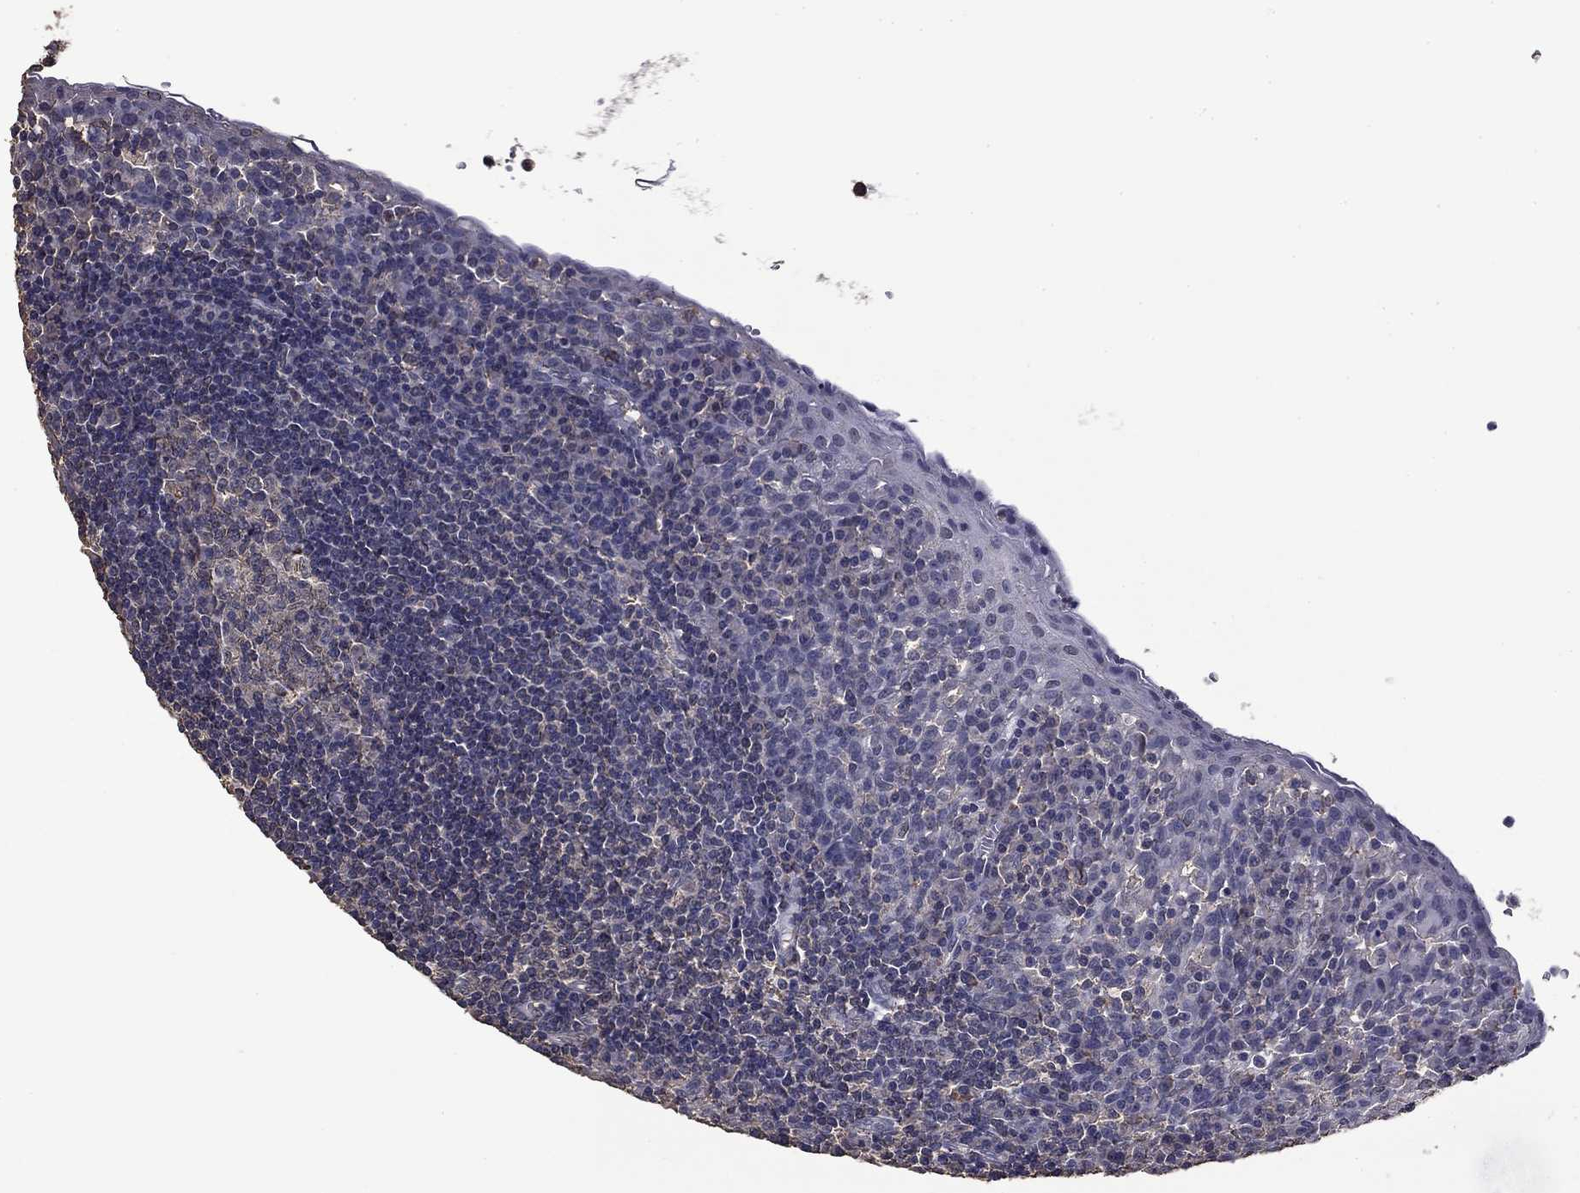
{"staining": {"intensity": "negative", "quantity": "none", "location": "none"}, "tissue": "tonsil", "cell_type": "Germinal center cells", "image_type": "normal", "snomed": [{"axis": "morphology", "description": "Normal tissue, NOS"}, {"axis": "topography", "description": "Tonsil"}], "caption": "High power microscopy micrograph of an immunohistochemistry (IHC) image of unremarkable tonsil, revealing no significant positivity in germinal center cells.", "gene": "MFAP3L", "patient": {"sex": "female", "age": 13}}